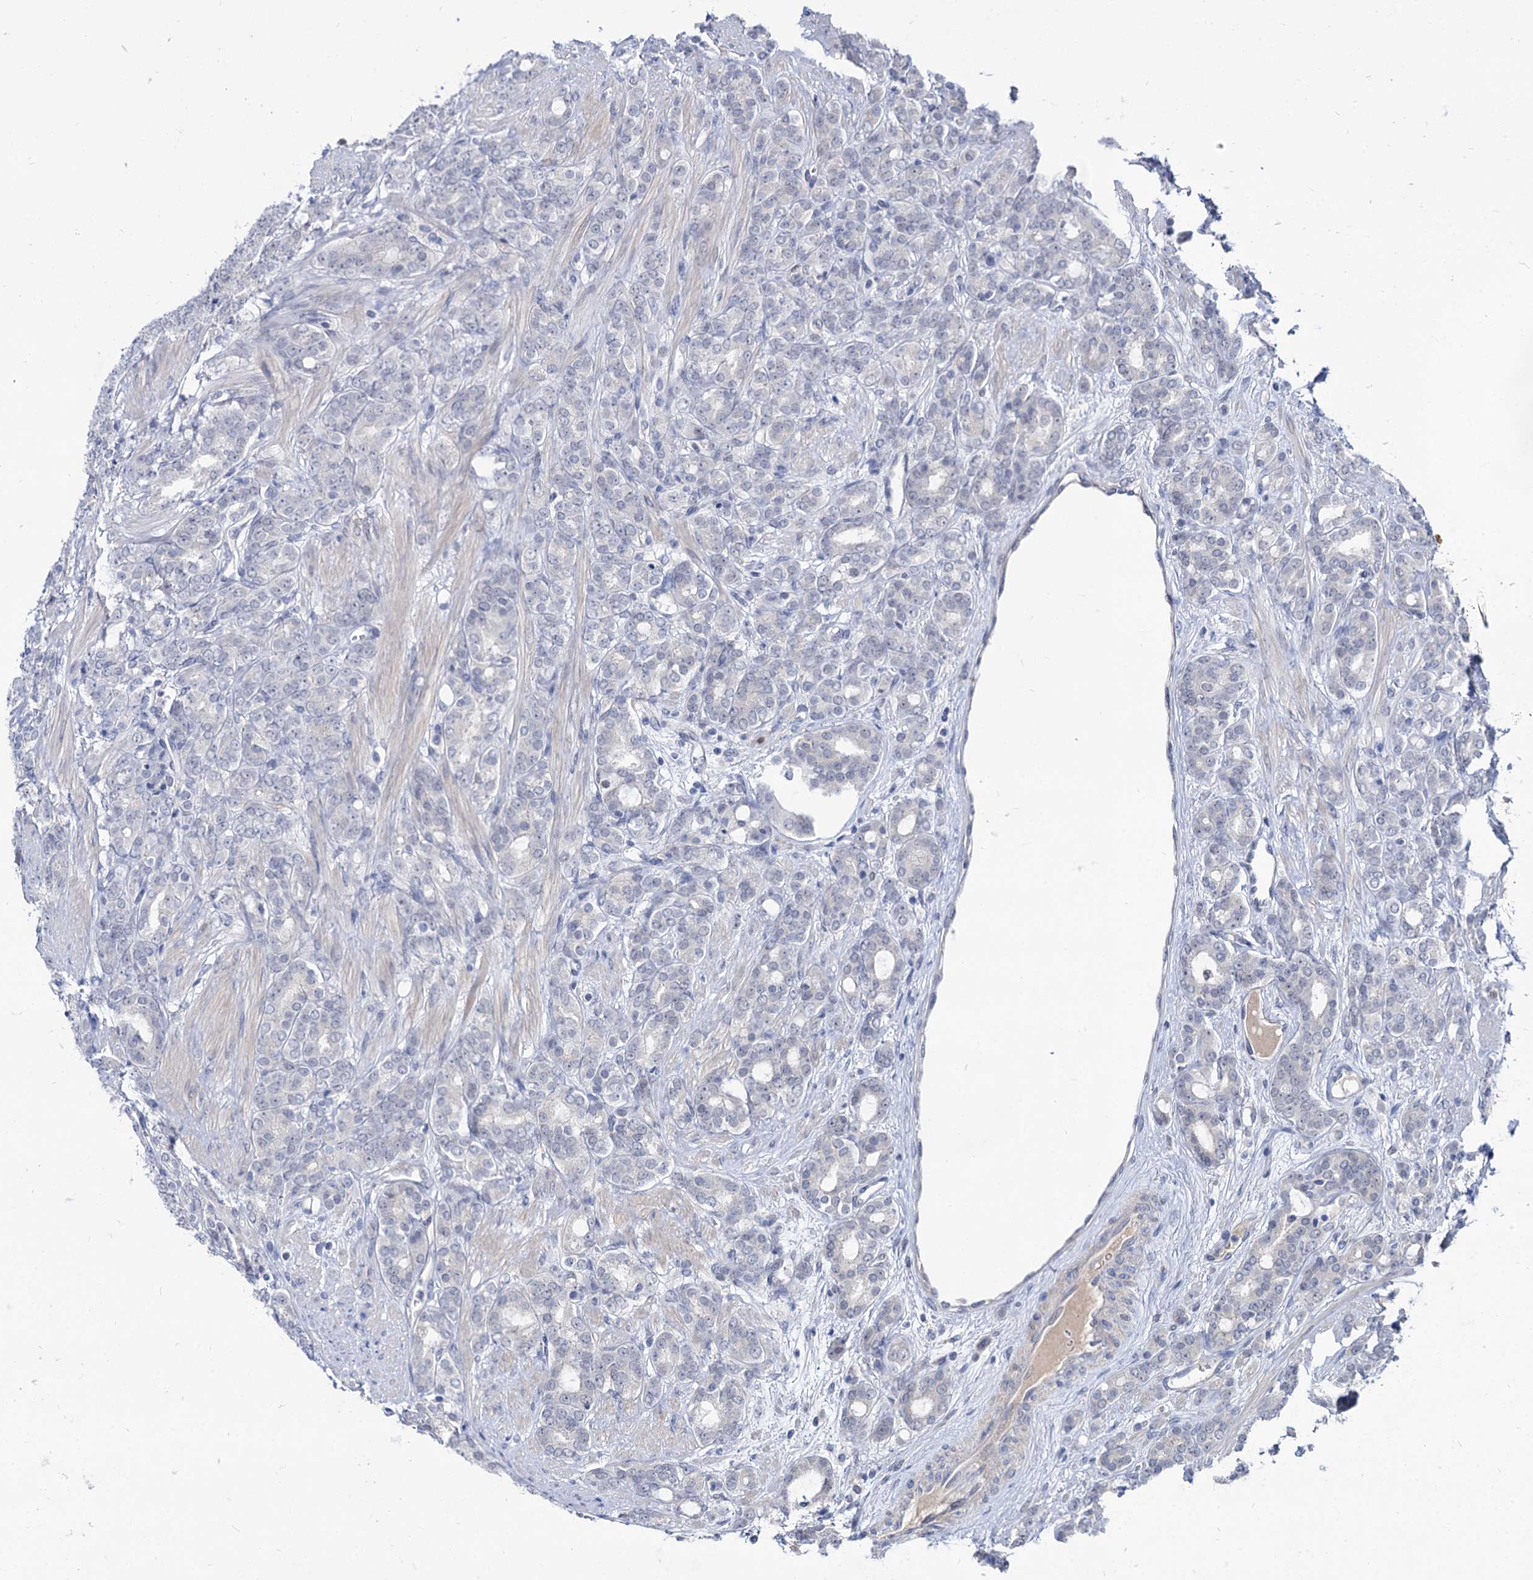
{"staining": {"intensity": "negative", "quantity": "none", "location": "none"}, "tissue": "prostate cancer", "cell_type": "Tumor cells", "image_type": "cancer", "snomed": [{"axis": "morphology", "description": "Adenocarcinoma, High grade"}, {"axis": "topography", "description": "Prostate"}], "caption": "An immunohistochemistry (IHC) image of prostate adenocarcinoma (high-grade) is shown. There is no staining in tumor cells of prostate adenocarcinoma (high-grade). The staining is performed using DAB brown chromogen with nuclei counter-stained in using hematoxylin.", "gene": "NEK10", "patient": {"sex": "male", "age": 62}}